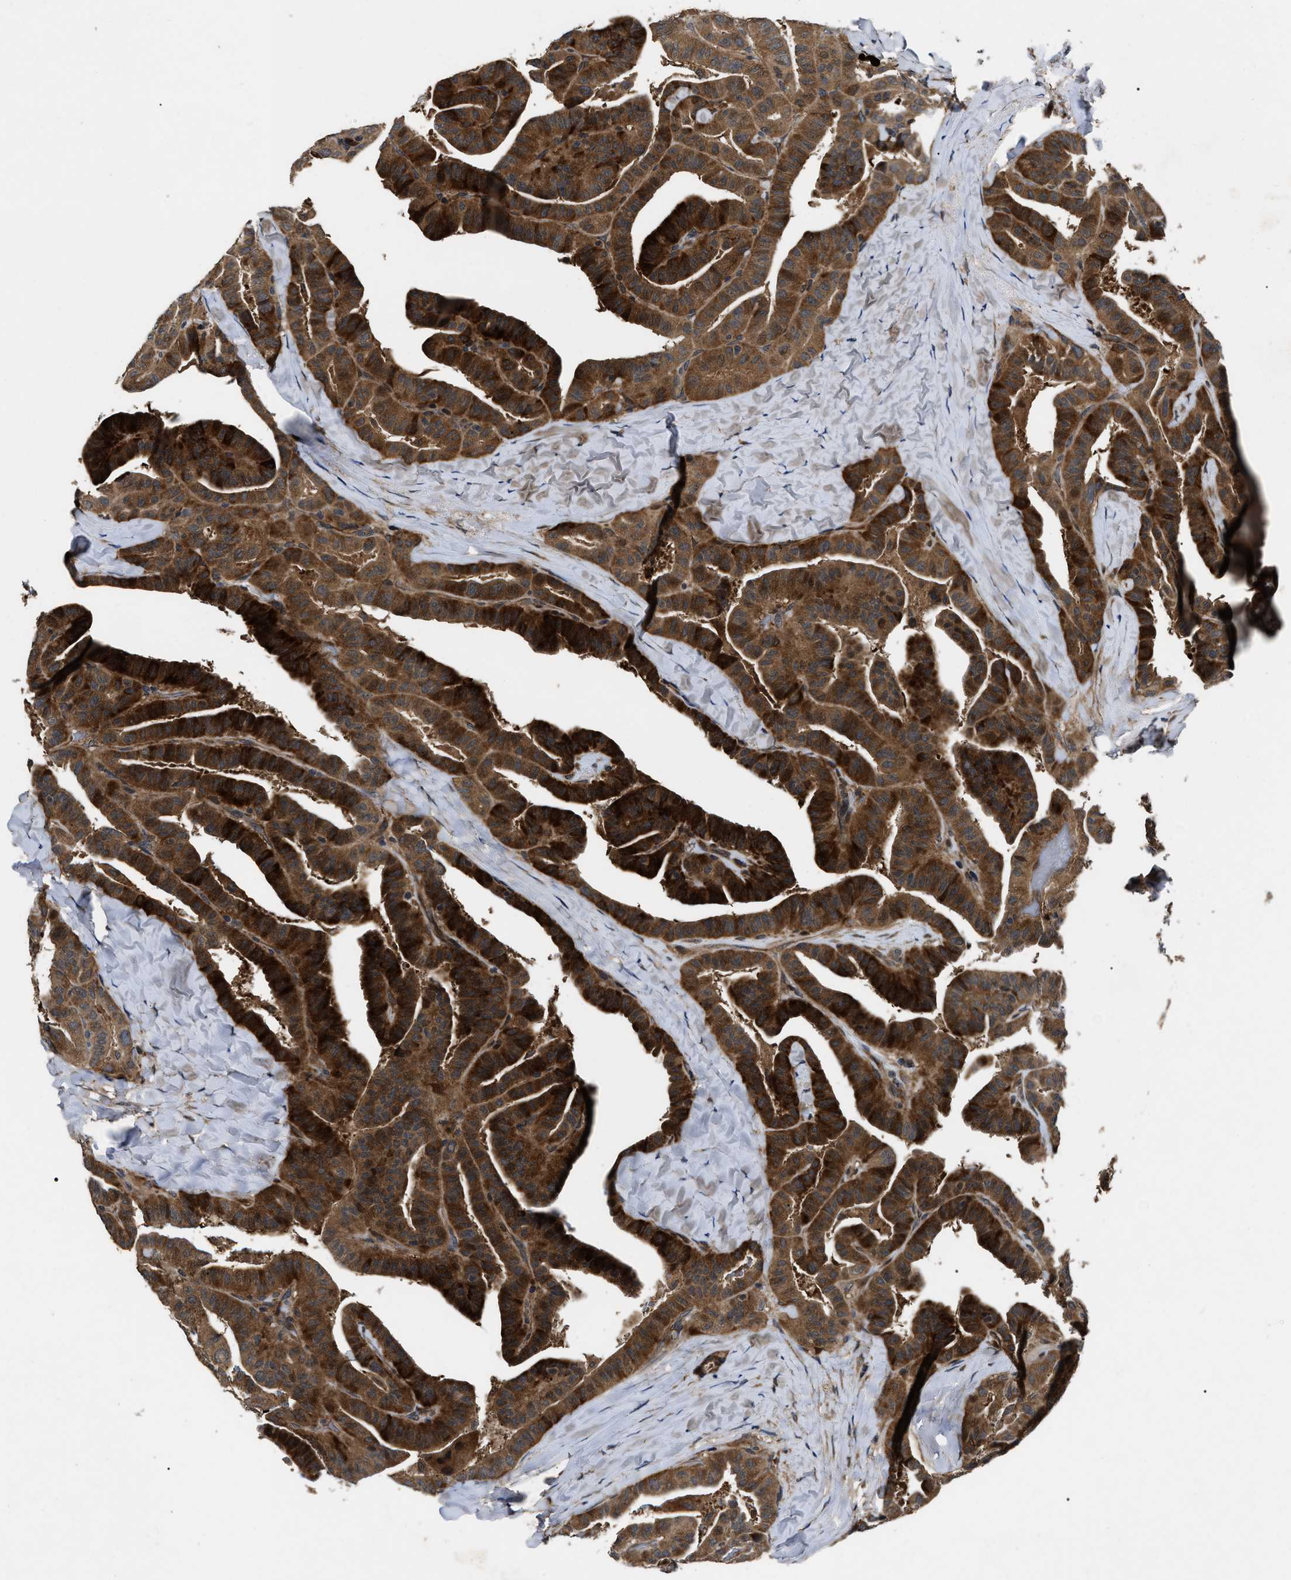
{"staining": {"intensity": "strong", "quantity": ">75%", "location": "cytoplasmic/membranous"}, "tissue": "thyroid cancer", "cell_type": "Tumor cells", "image_type": "cancer", "snomed": [{"axis": "morphology", "description": "Papillary adenocarcinoma, NOS"}, {"axis": "topography", "description": "Thyroid gland"}], "caption": "Protein expression analysis of papillary adenocarcinoma (thyroid) displays strong cytoplasmic/membranous staining in approximately >75% of tumor cells.", "gene": "PPWD1", "patient": {"sex": "male", "age": 77}}